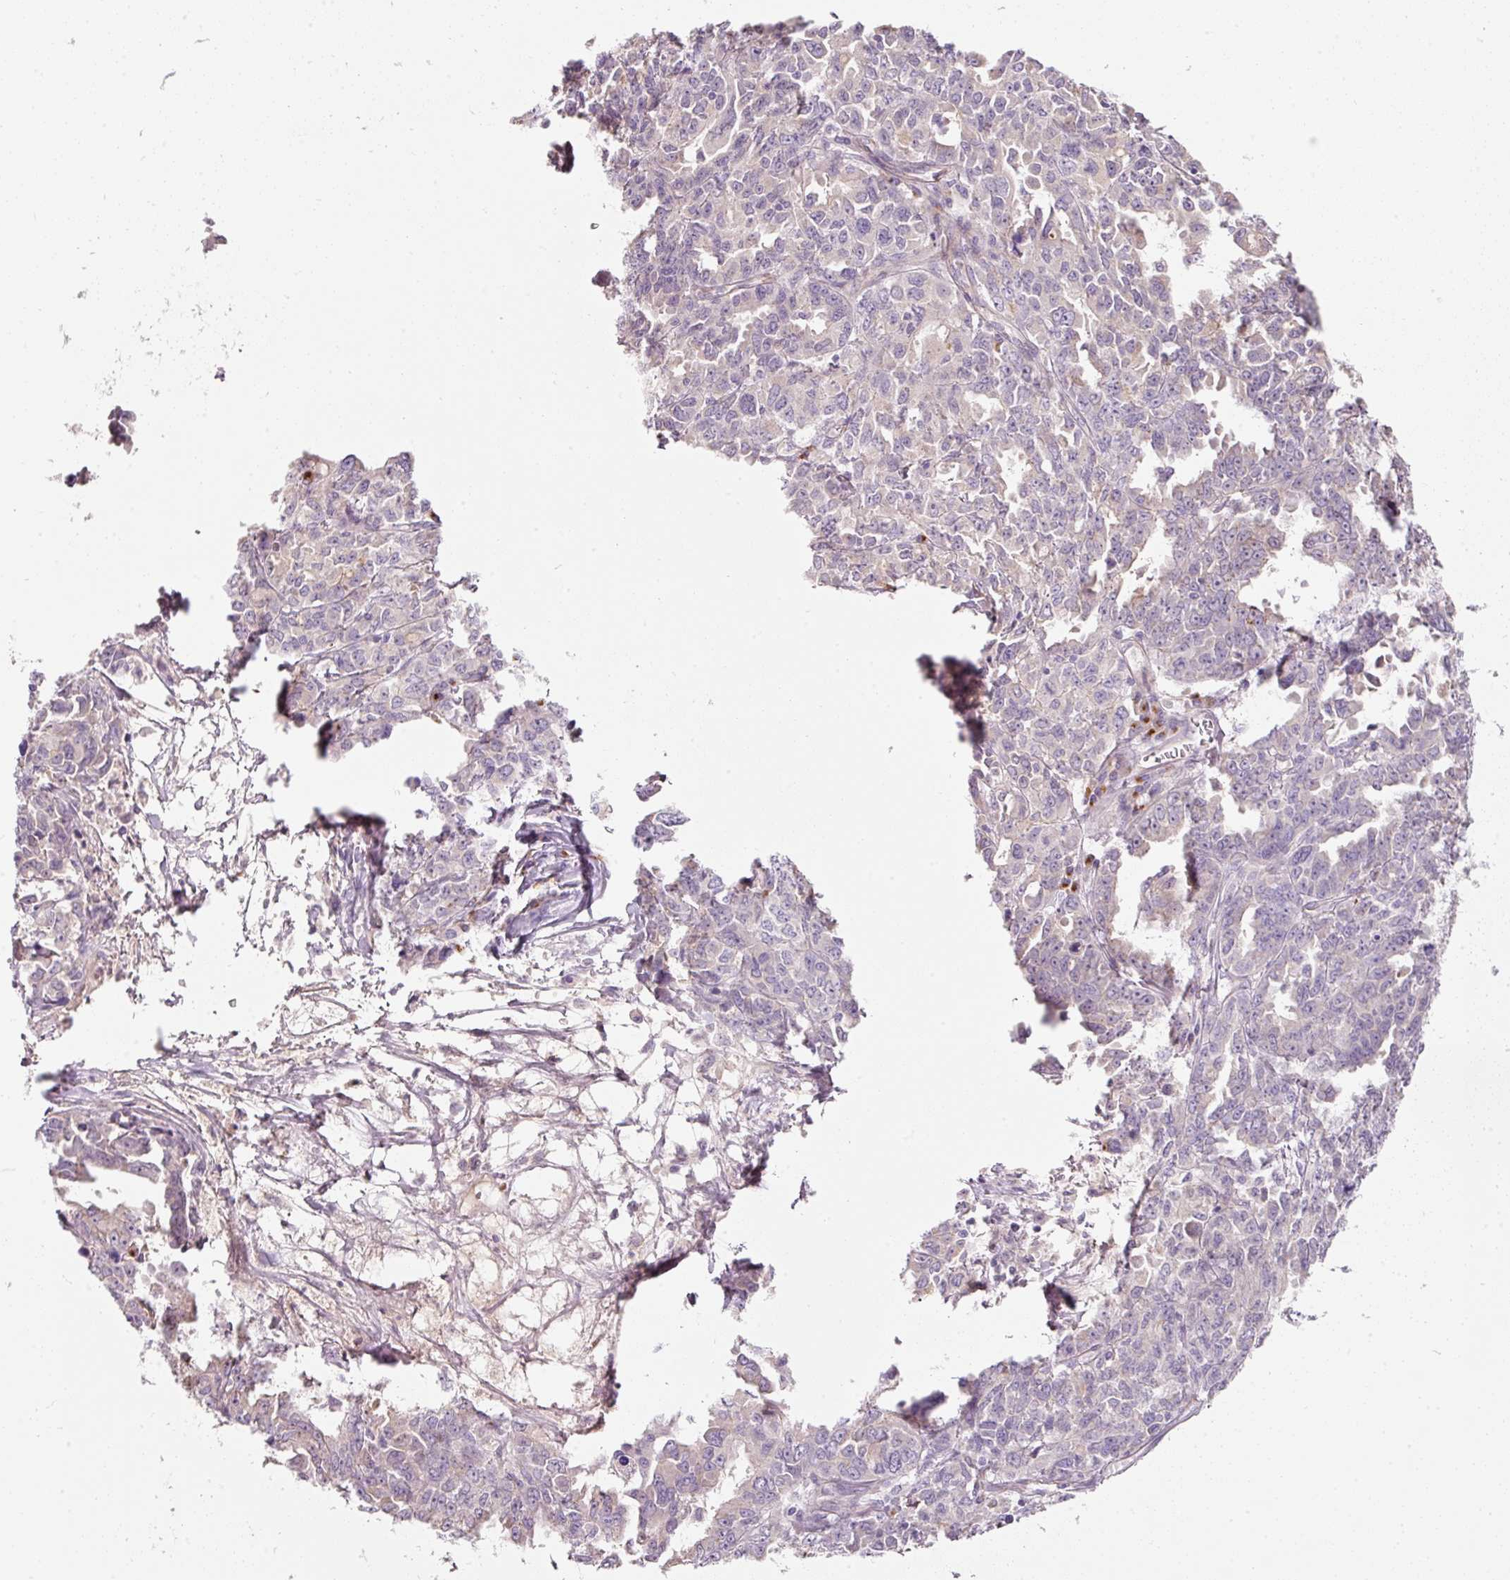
{"staining": {"intensity": "weak", "quantity": "<25%", "location": "cytoplasmic/membranous"}, "tissue": "ovarian cancer", "cell_type": "Tumor cells", "image_type": "cancer", "snomed": [{"axis": "morphology", "description": "Adenocarcinoma, NOS"}, {"axis": "morphology", "description": "Carcinoma, endometroid"}, {"axis": "topography", "description": "Ovary"}], "caption": "Tumor cells show no significant protein expression in endometroid carcinoma (ovarian).", "gene": "NBPF11", "patient": {"sex": "female", "age": 72}}